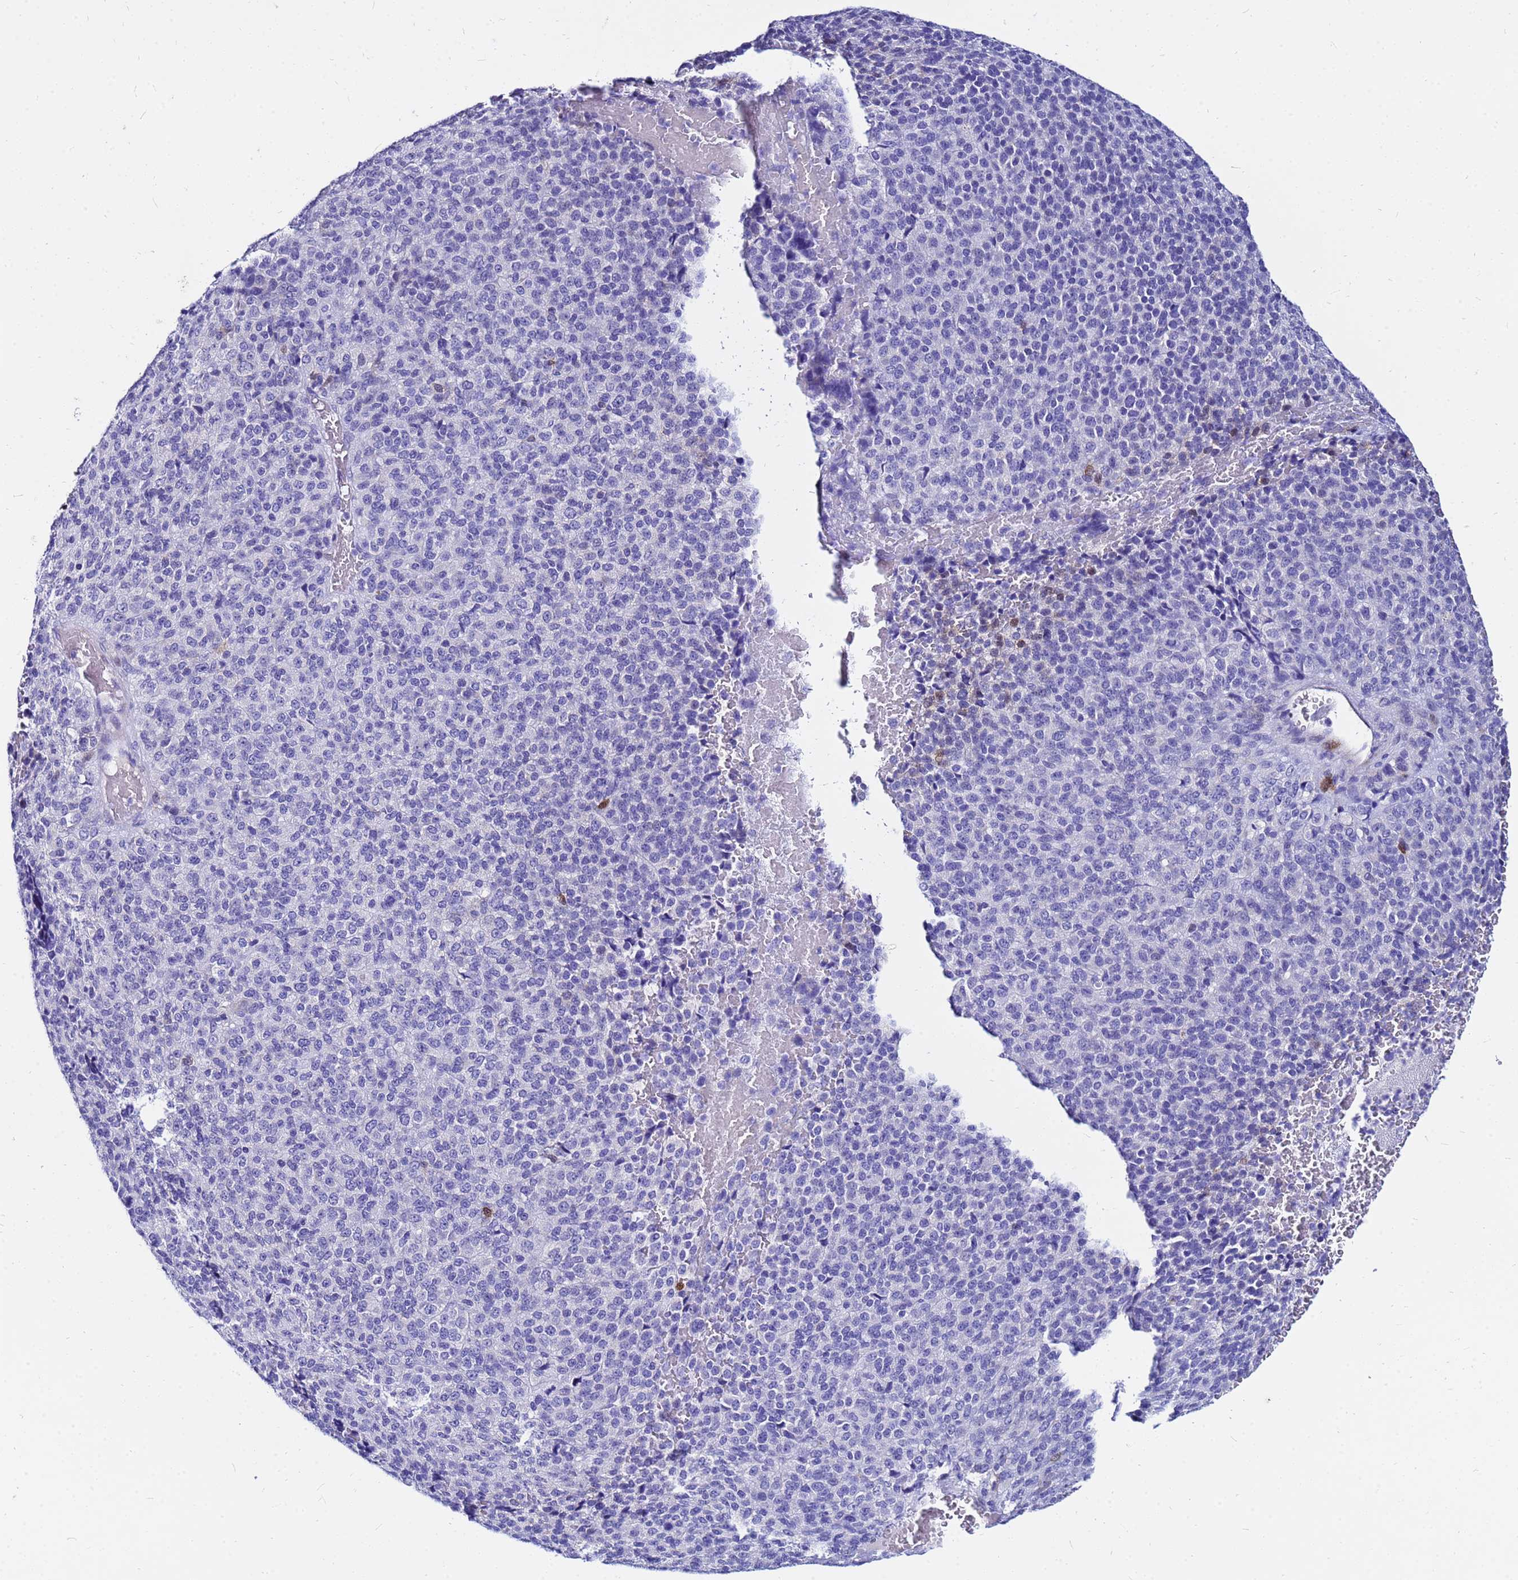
{"staining": {"intensity": "negative", "quantity": "none", "location": "none"}, "tissue": "melanoma", "cell_type": "Tumor cells", "image_type": "cancer", "snomed": [{"axis": "morphology", "description": "Malignant melanoma, Metastatic site"}, {"axis": "topography", "description": "Brain"}], "caption": "A photomicrograph of melanoma stained for a protein exhibits no brown staining in tumor cells. (Brightfield microscopy of DAB (3,3'-diaminobenzidine) IHC at high magnification).", "gene": "PPP1R14C", "patient": {"sex": "female", "age": 56}}